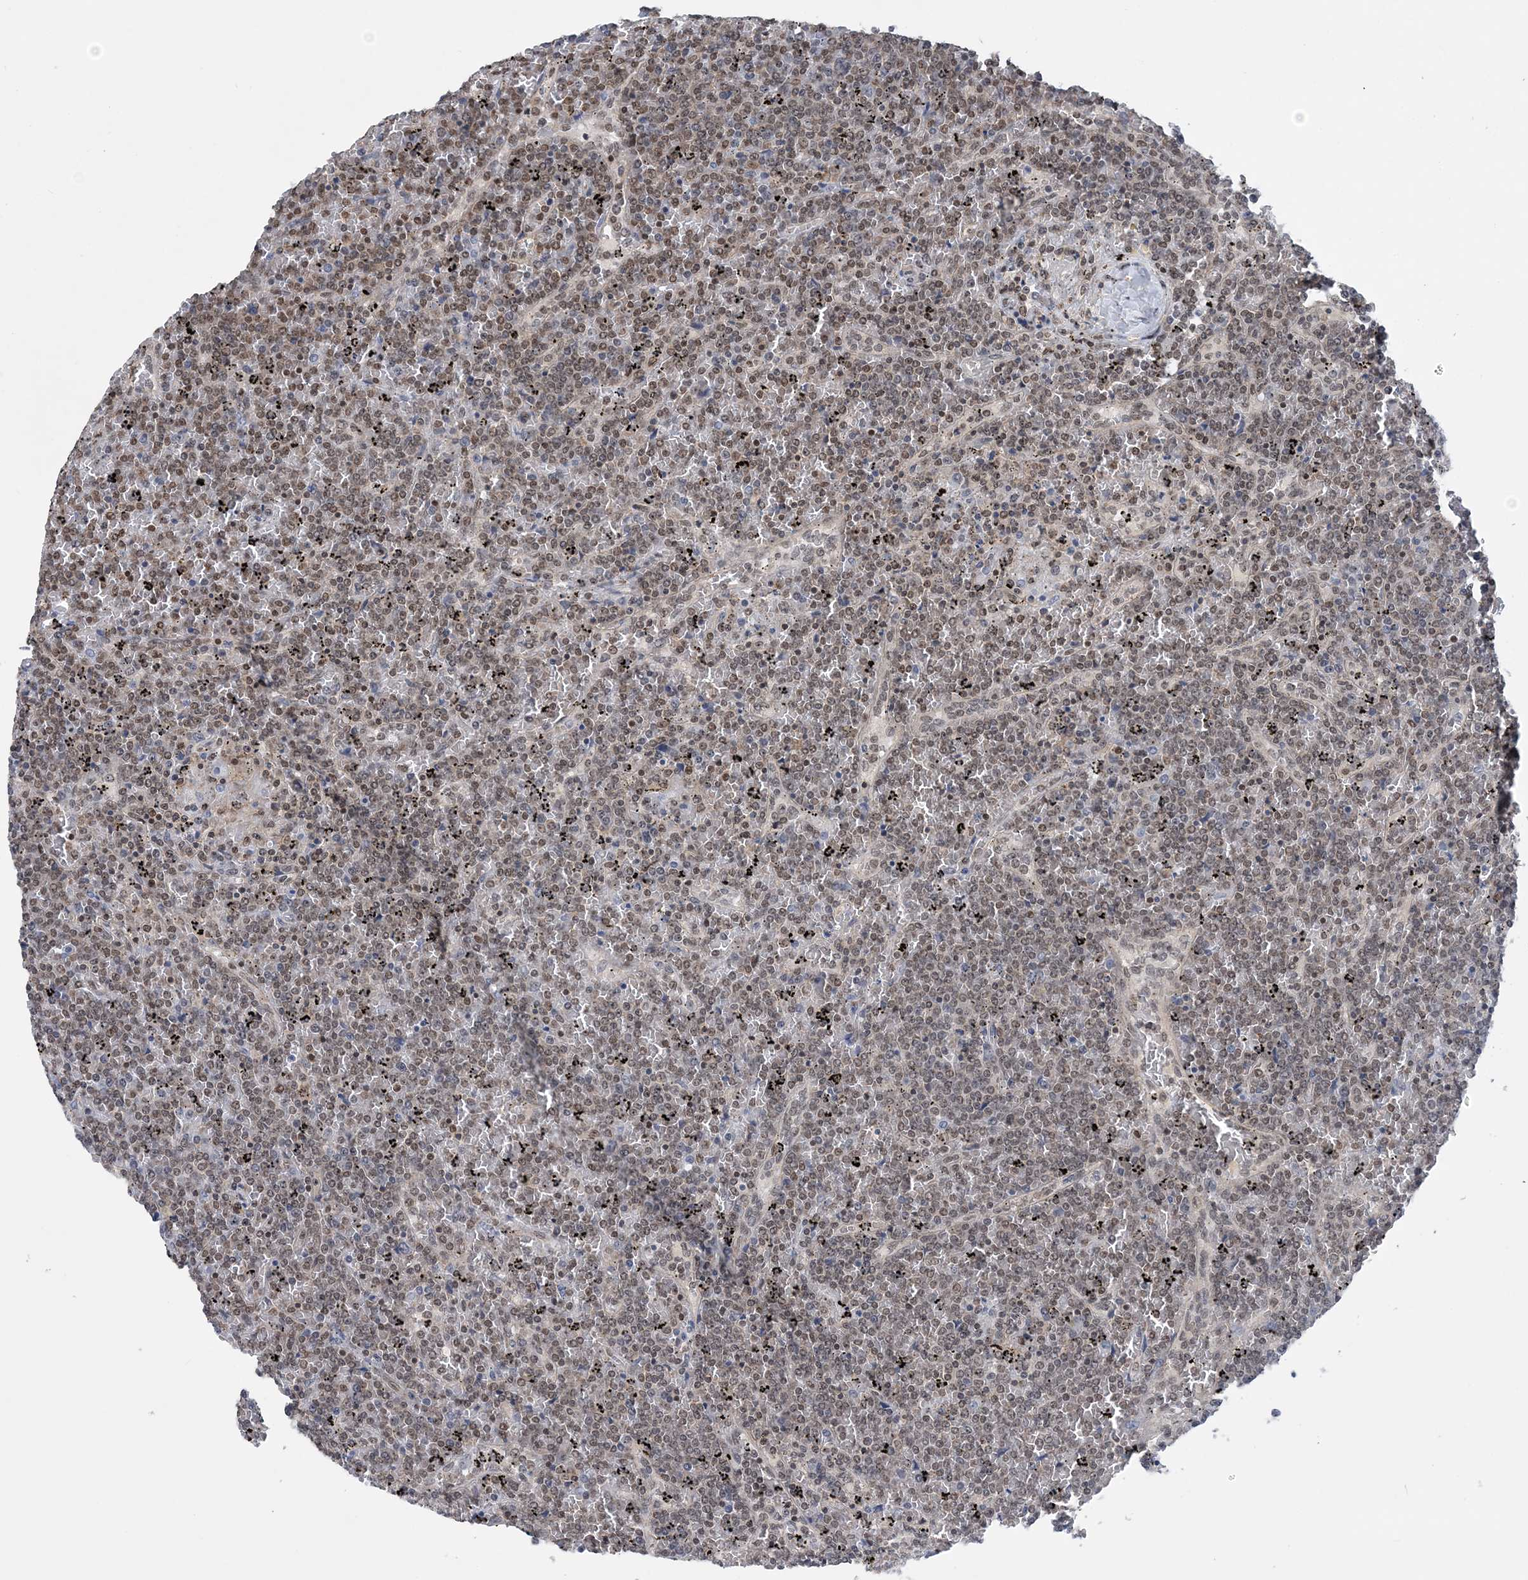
{"staining": {"intensity": "moderate", "quantity": "25%-75%", "location": "nuclear"}, "tissue": "lymphoma", "cell_type": "Tumor cells", "image_type": "cancer", "snomed": [{"axis": "morphology", "description": "Malignant lymphoma, non-Hodgkin's type, Low grade"}, {"axis": "topography", "description": "Spleen"}], "caption": "Lymphoma stained with a brown dye reveals moderate nuclear positive staining in about 25%-75% of tumor cells.", "gene": "CCDC152", "patient": {"sex": "female", "age": 19}}